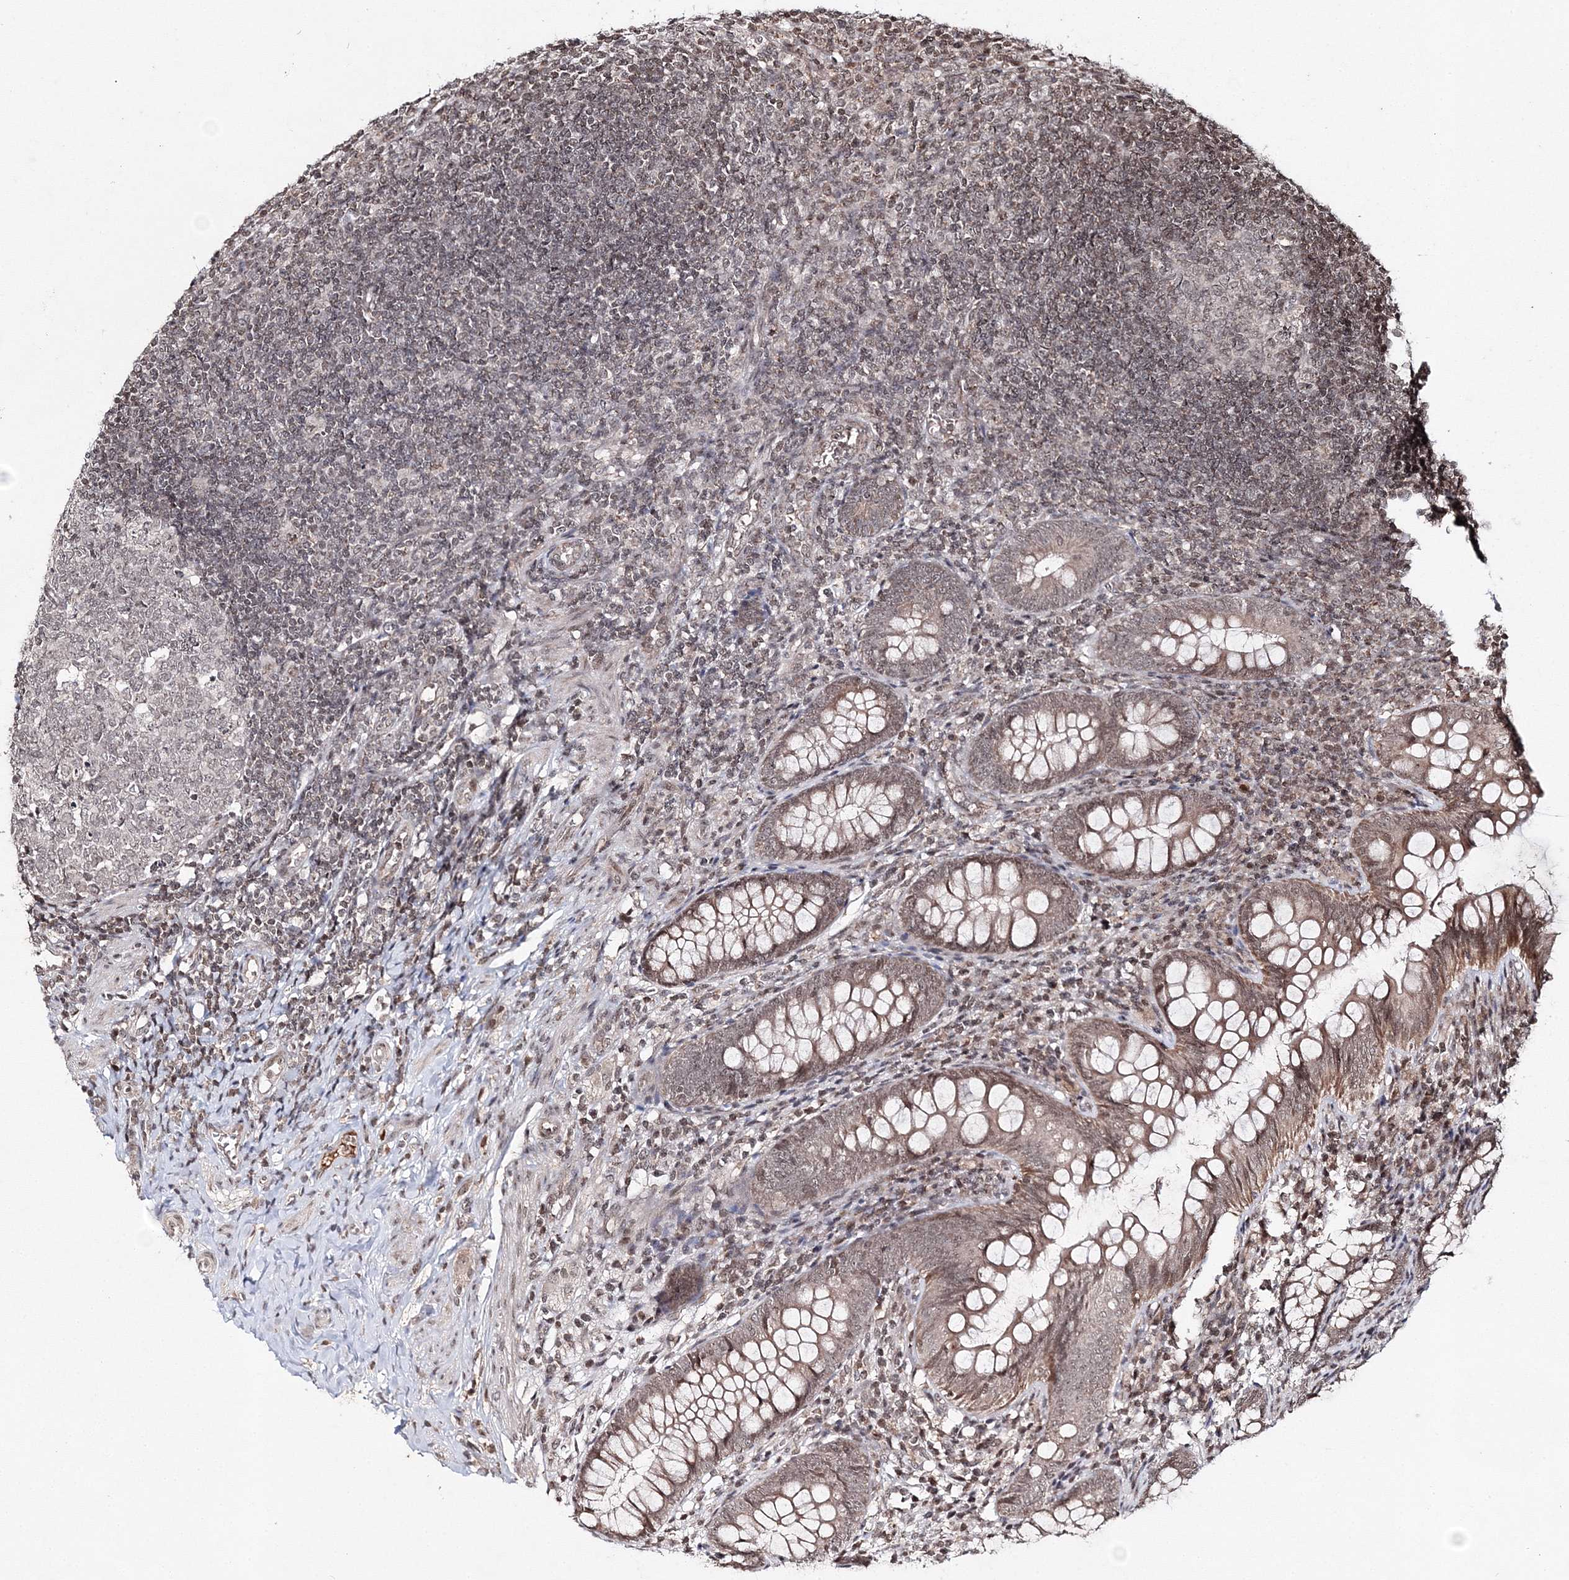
{"staining": {"intensity": "moderate", "quantity": "25%-75%", "location": "cytoplasmic/membranous,nuclear"}, "tissue": "appendix", "cell_type": "Glandular cells", "image_type": "normal", "snomed": [{"axis": "morphology", "description": "Normal tissue, NOS"}, {"axis": "topography", "description": "Appendix"}], "caption": "Glandular cells reveal moderate cytoplasmic/membranous,nuclear positivity in about 25%-75% of cells in benign appendix. (DAB IHC, brown staining for protein, blue staining for nuclei).", "gene": "CARM1", "patient": {"sex": "male", "age": 14}}